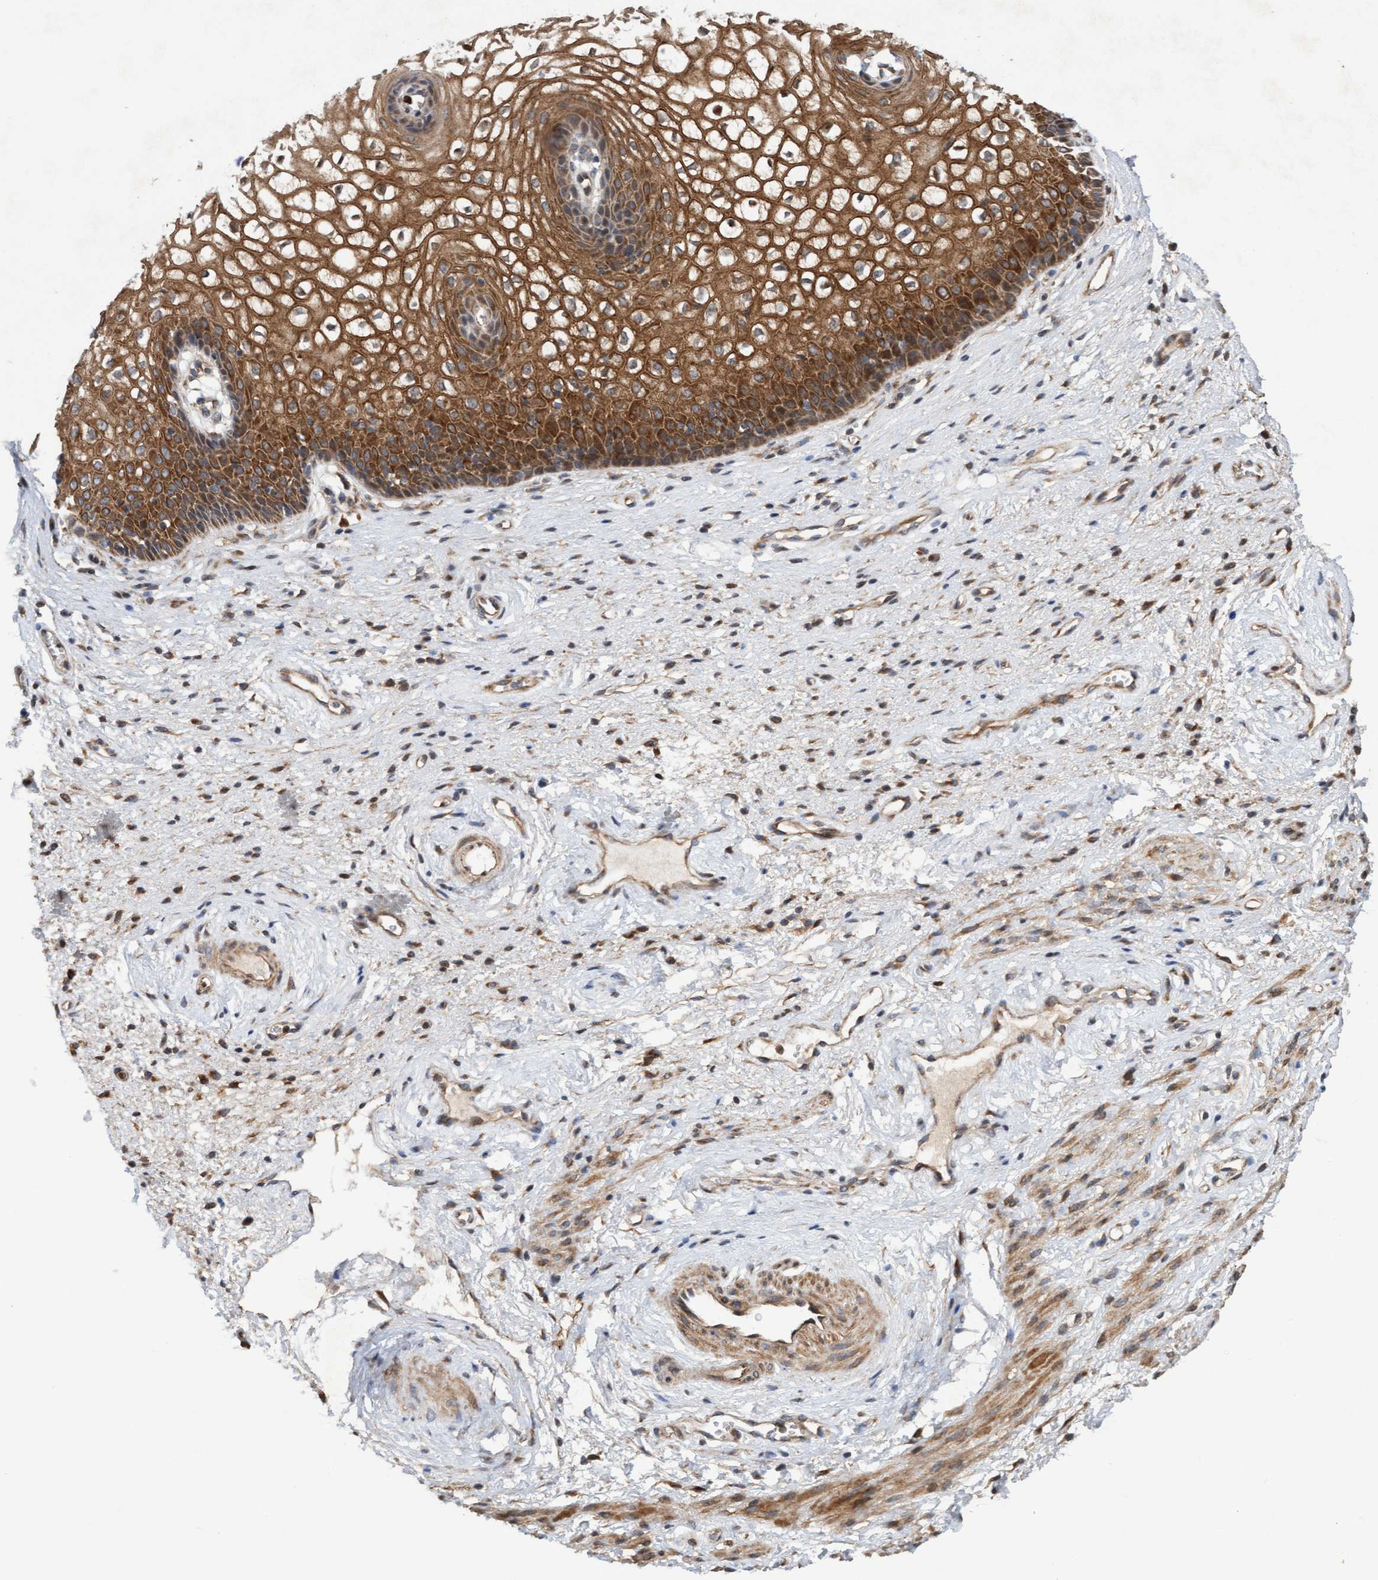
{"staining": {"intensity": "strong", "quantity": ">75%", "location": "cytoplasmic/membranous"}, "tissue": "vagina", "cell_type": "Squamous epithelial cells", "image_type": "normal", "snomed": [{"axis": "morphology", "description": "Normal tissue, NOS"}, {"axis": "topography", "description": "Vagina"}], "caption": "An immunohistochemistry (IHC) histopathology image of benign tissue is shown. Protein staining in brown labels strong cytoplasmic/membranous positivity in vagina within squamous epithelial cells.", "gene": "ELP5", "patient": {"sex": "female", "age": 34}}